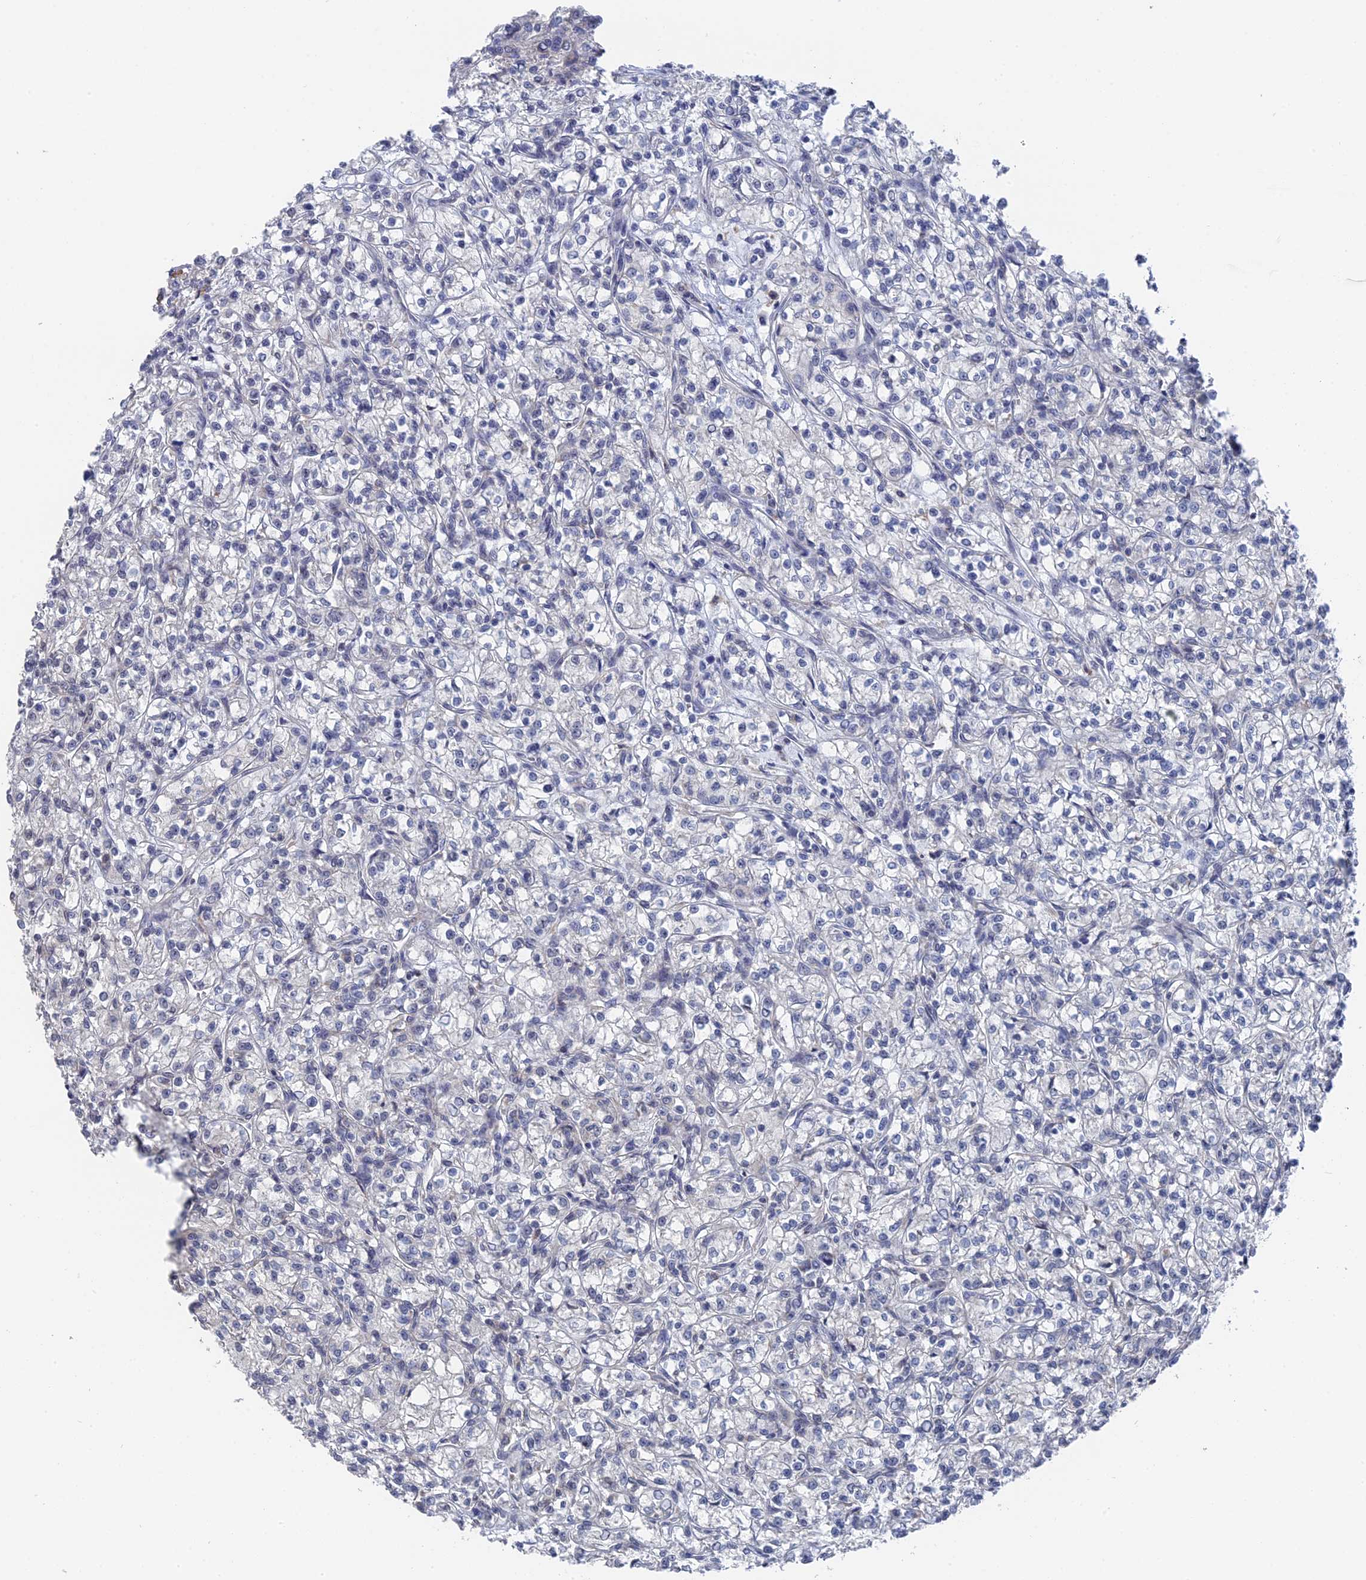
{"staining": {"intensity": "negative", "quantity": "none", "location": "none"}, "tissue": "renal cancer", "cell_type": "Tumor cells", "image_type": "cancer", "snomed": [{"axis": "morphology", "description": "Adenocarcinoma, NOS"}, {"axis": "topography", "description": "Kidney"}], "caption": "Histopathology image shows no significant protein expression in tumor cells of renal adenocarcinoma.", "gene": "TSSC4", "patient": {"sex": "female", "age": 59}}